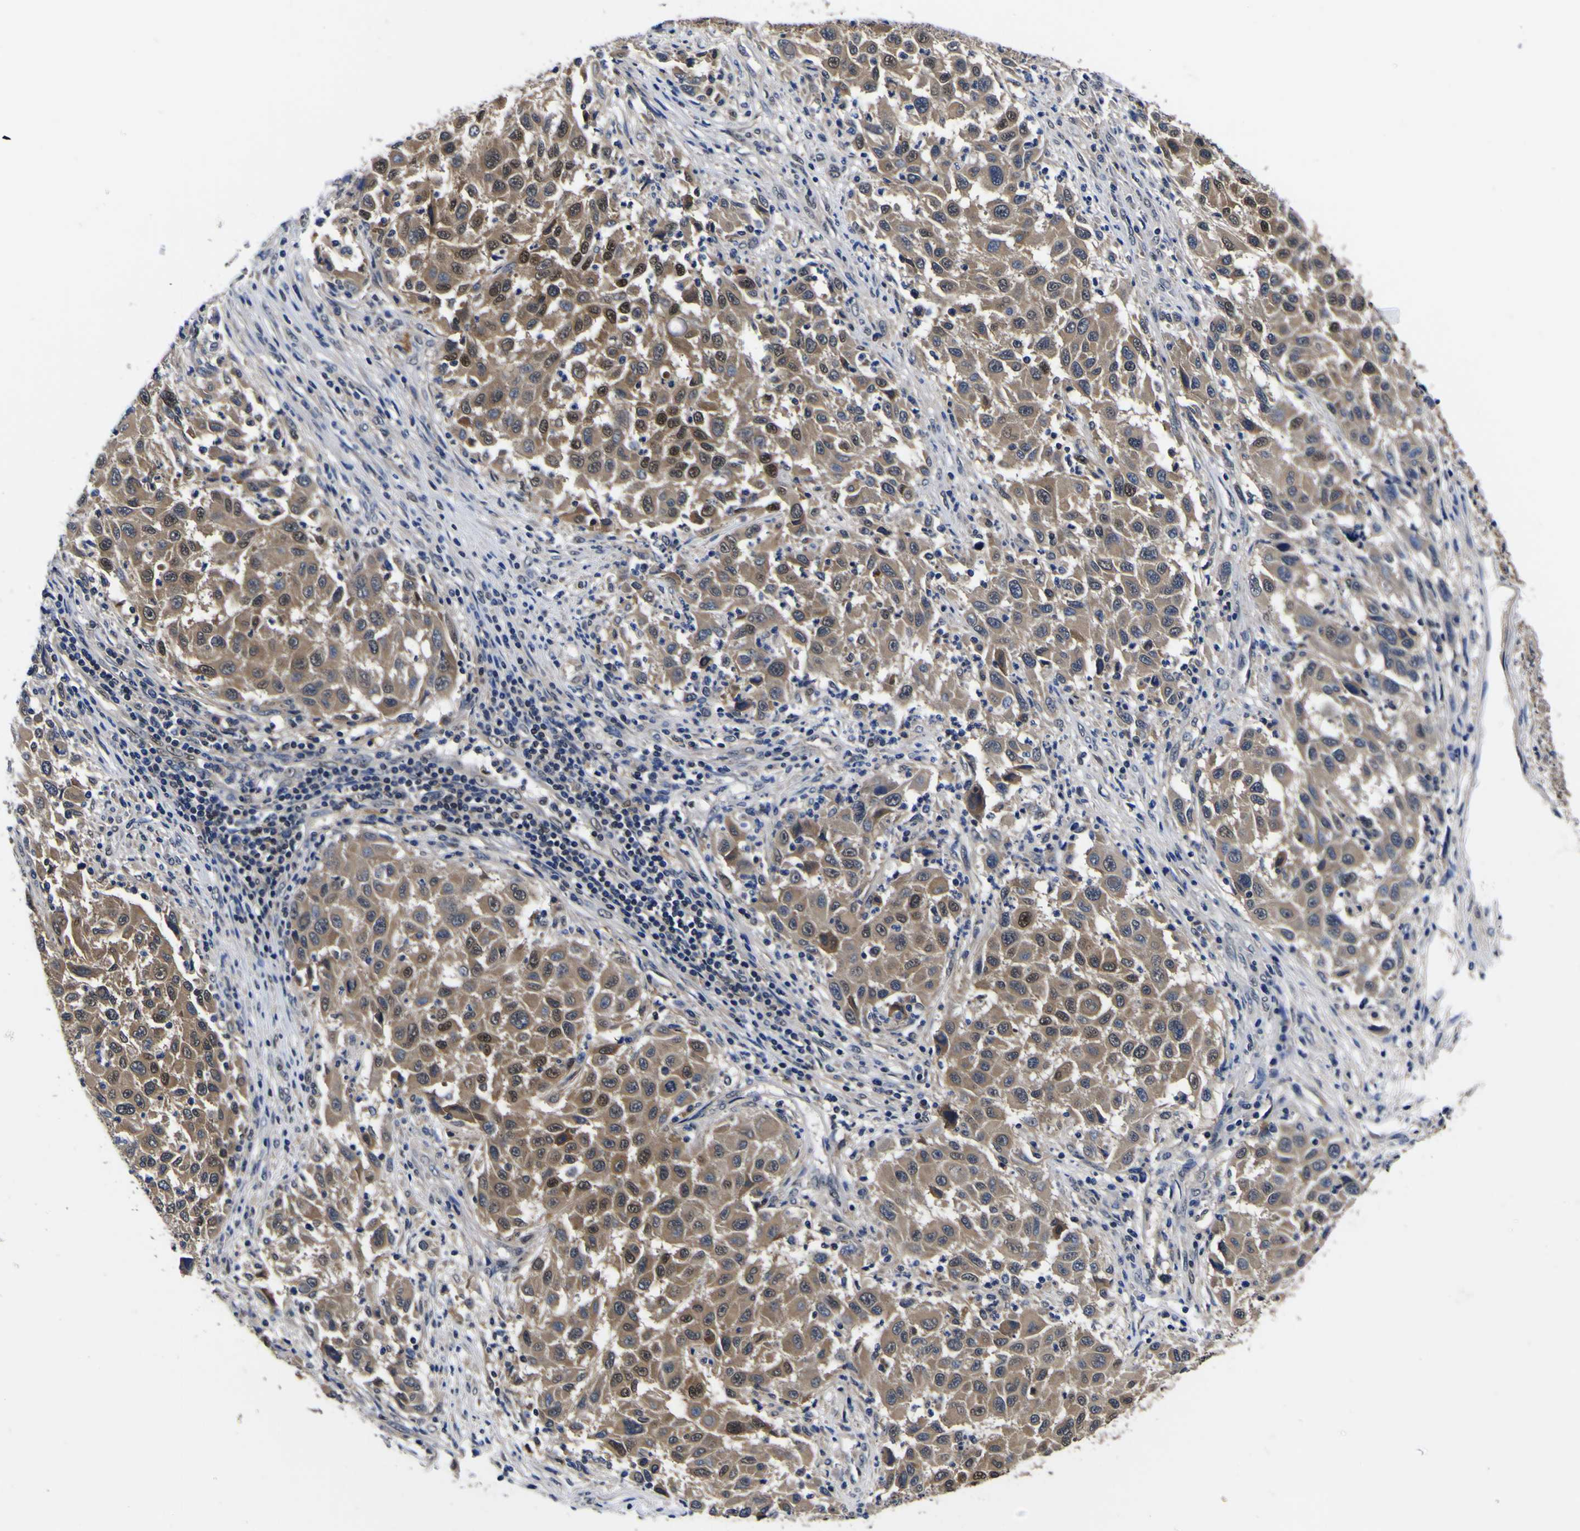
{"staining": {"intensity": "moderate", "quantity": "25%-75%", "location": "cytoplasmic/membranous,nuclear"}, "tissue": "melanoma", "cell_type": "Tumor cells", "image_type": "cancer", "snomed": [{"axis": "morphology", "description": "Malignant melanoma, Metastatic site"}, {"axis": "topography", "description": "Lymph node"}], "caption": "Protein analysis of melanoma tissue demonstrates moderate cytoplasmic/membranous and nuclear staining in approximately 25%-75% of tumor cells.", "gene": "FAM110B", "patient": {"sex": "male", "age": 61}}